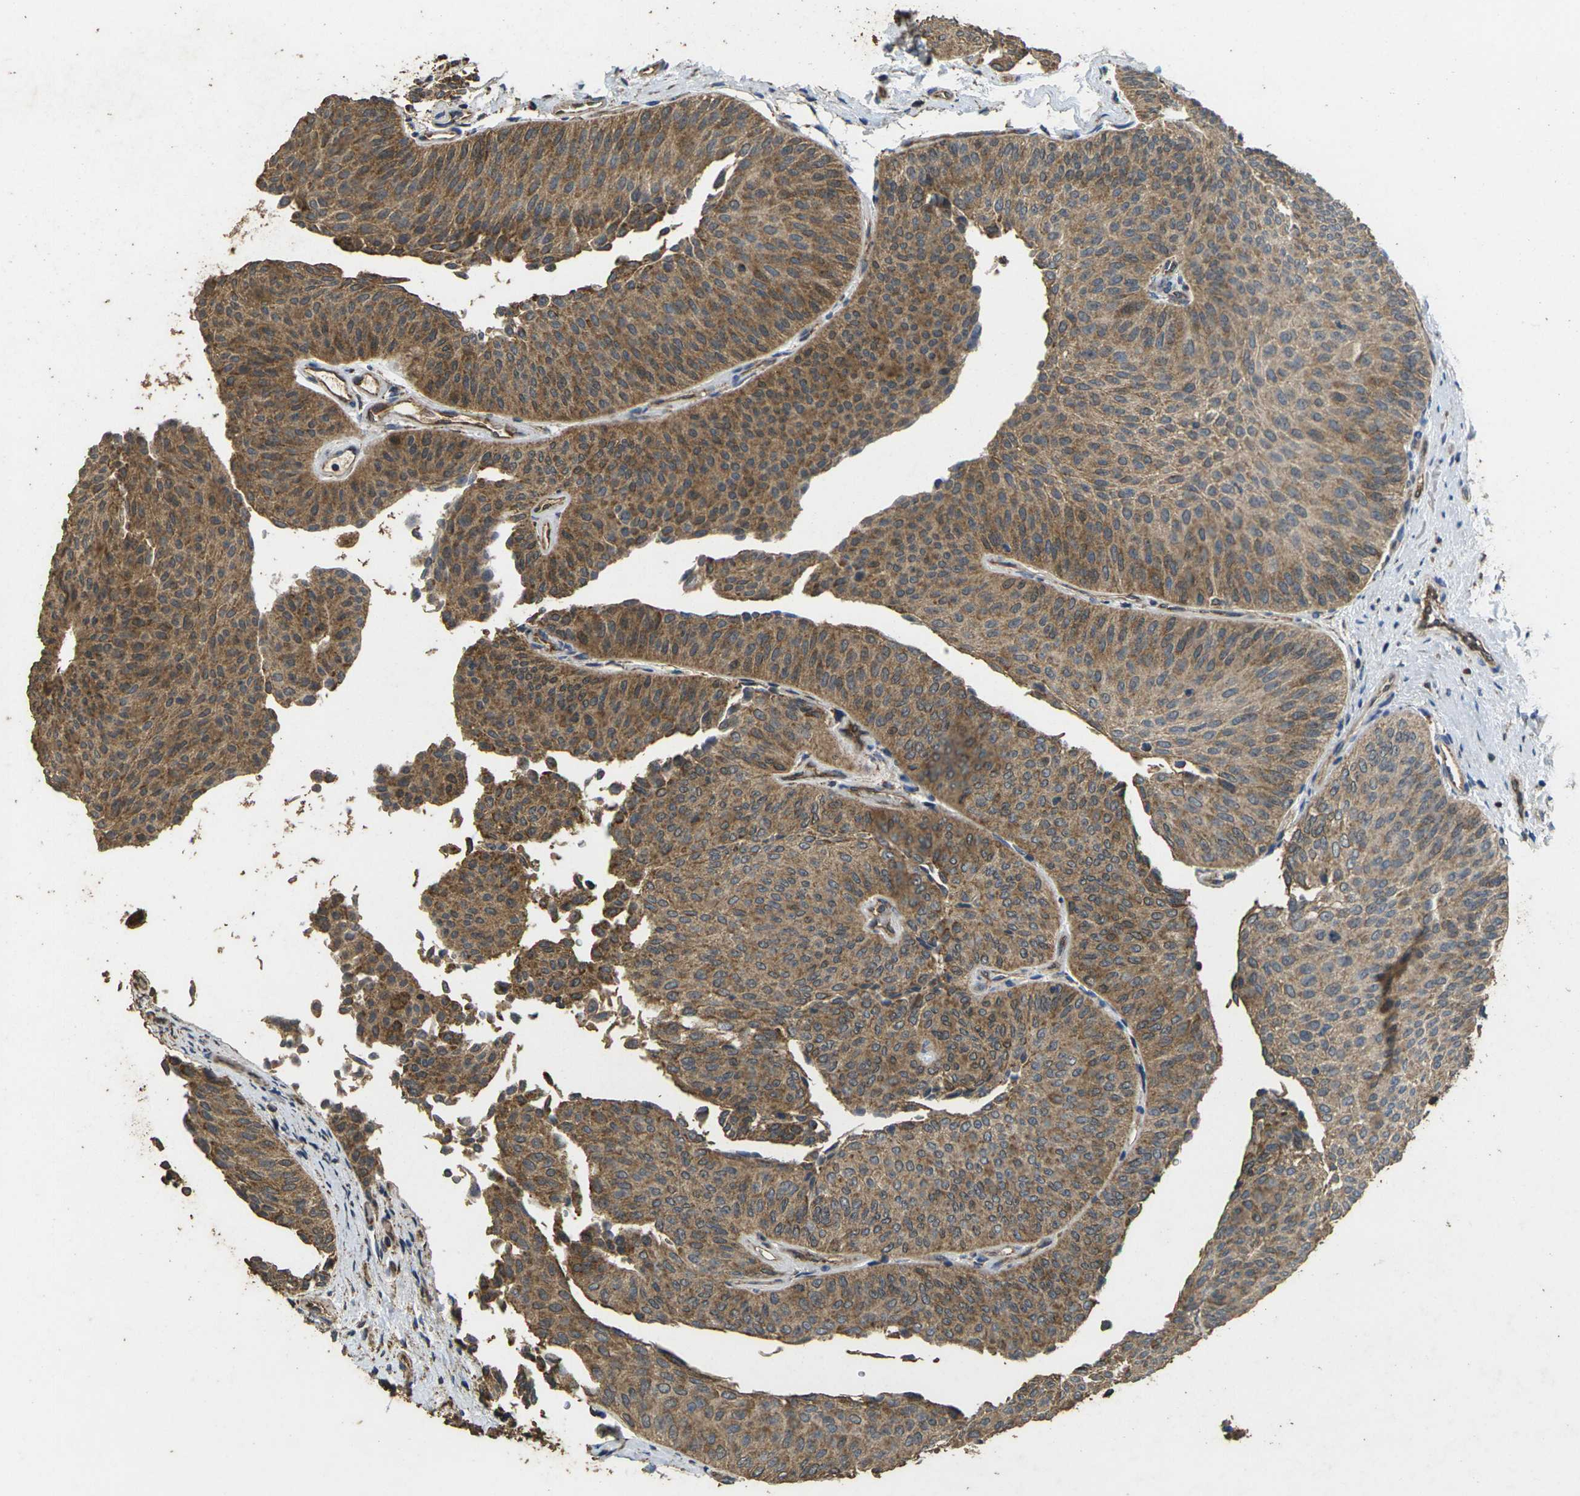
{"staining": {"intensity": "moderate", "quantity": ">75%", "location": "cytoplasmic/membranous"}, "tissue": "urothelial cancer", "cell_type": "Tumor cells", "image_type": "cancer", "snomed": [{"axis": "morphology", "description": "Urothelial carcinoma, Low grade"}, {"axis": "topography", "description": "Urinary bladder"}], "caption": "The histopathology image exhibits a brown stain indicating the presence of a protein in the cytoplasmic/membranous of tumor cells in urothelial cancer.", "gene": "MAPK11", "patient": {"sex": "female", "age": 60}}